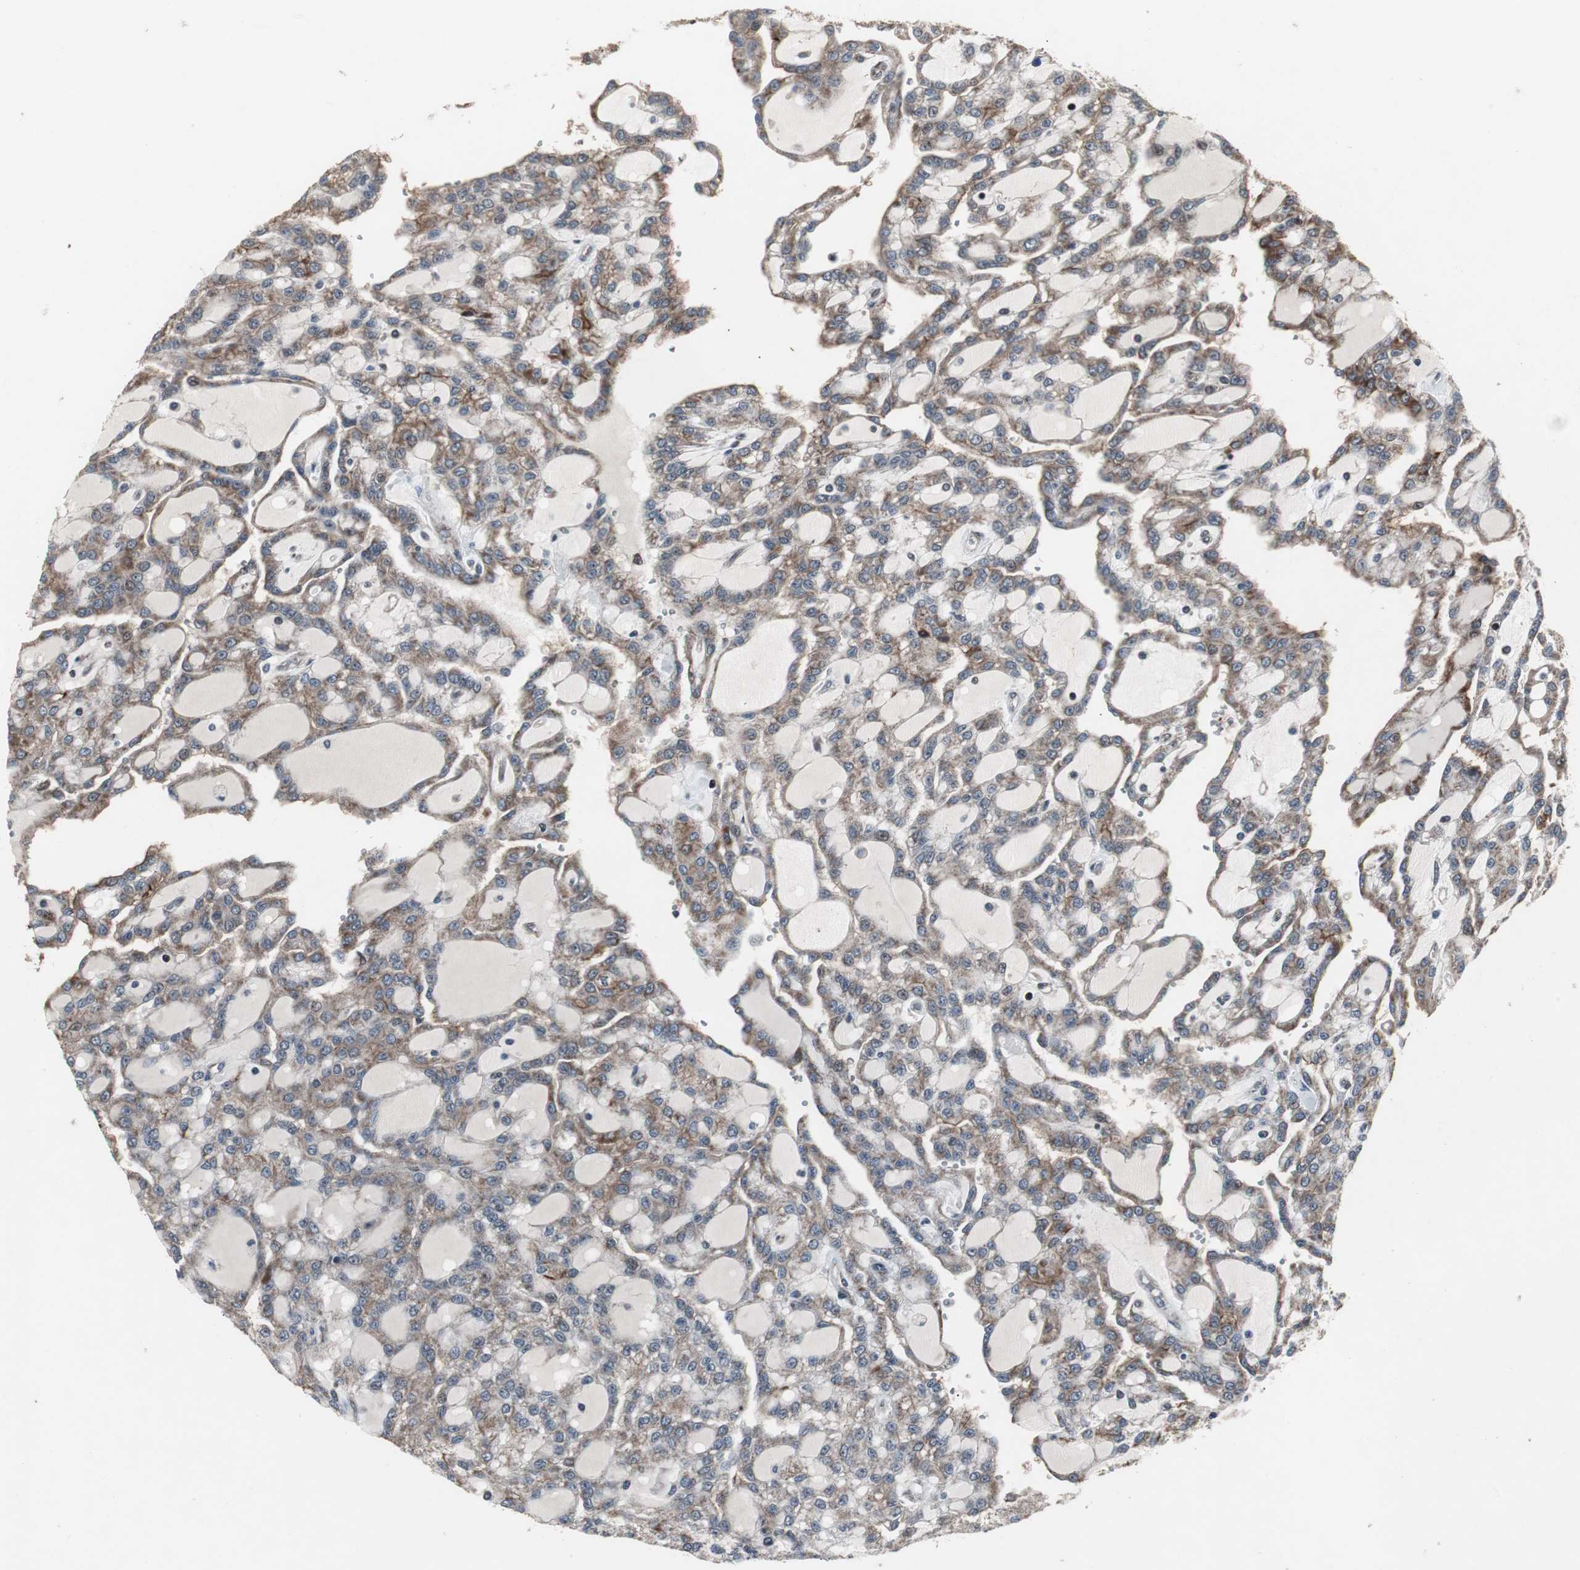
{"staining": {"intensity": "moderate", "quantity": ">75%", "location": "cytoplasmic/membranous"}, "tissue": "renal cancer", "cell_type": "Tumor cells", "image_type": "cancer", "snomed": [{"axis": "morphology", "description": "Adenocarcinoma, NOS"}, {"axis": "topography", "description": "Kidney"}], "caption": "Human renal cancer stained for a protein (brown) displays moderate cytoplasmic/membranous positive positivity in approximately >75% of tumor cells.", "gene": "MRPL40", "patient": {"sex": "male", "age": 63}}